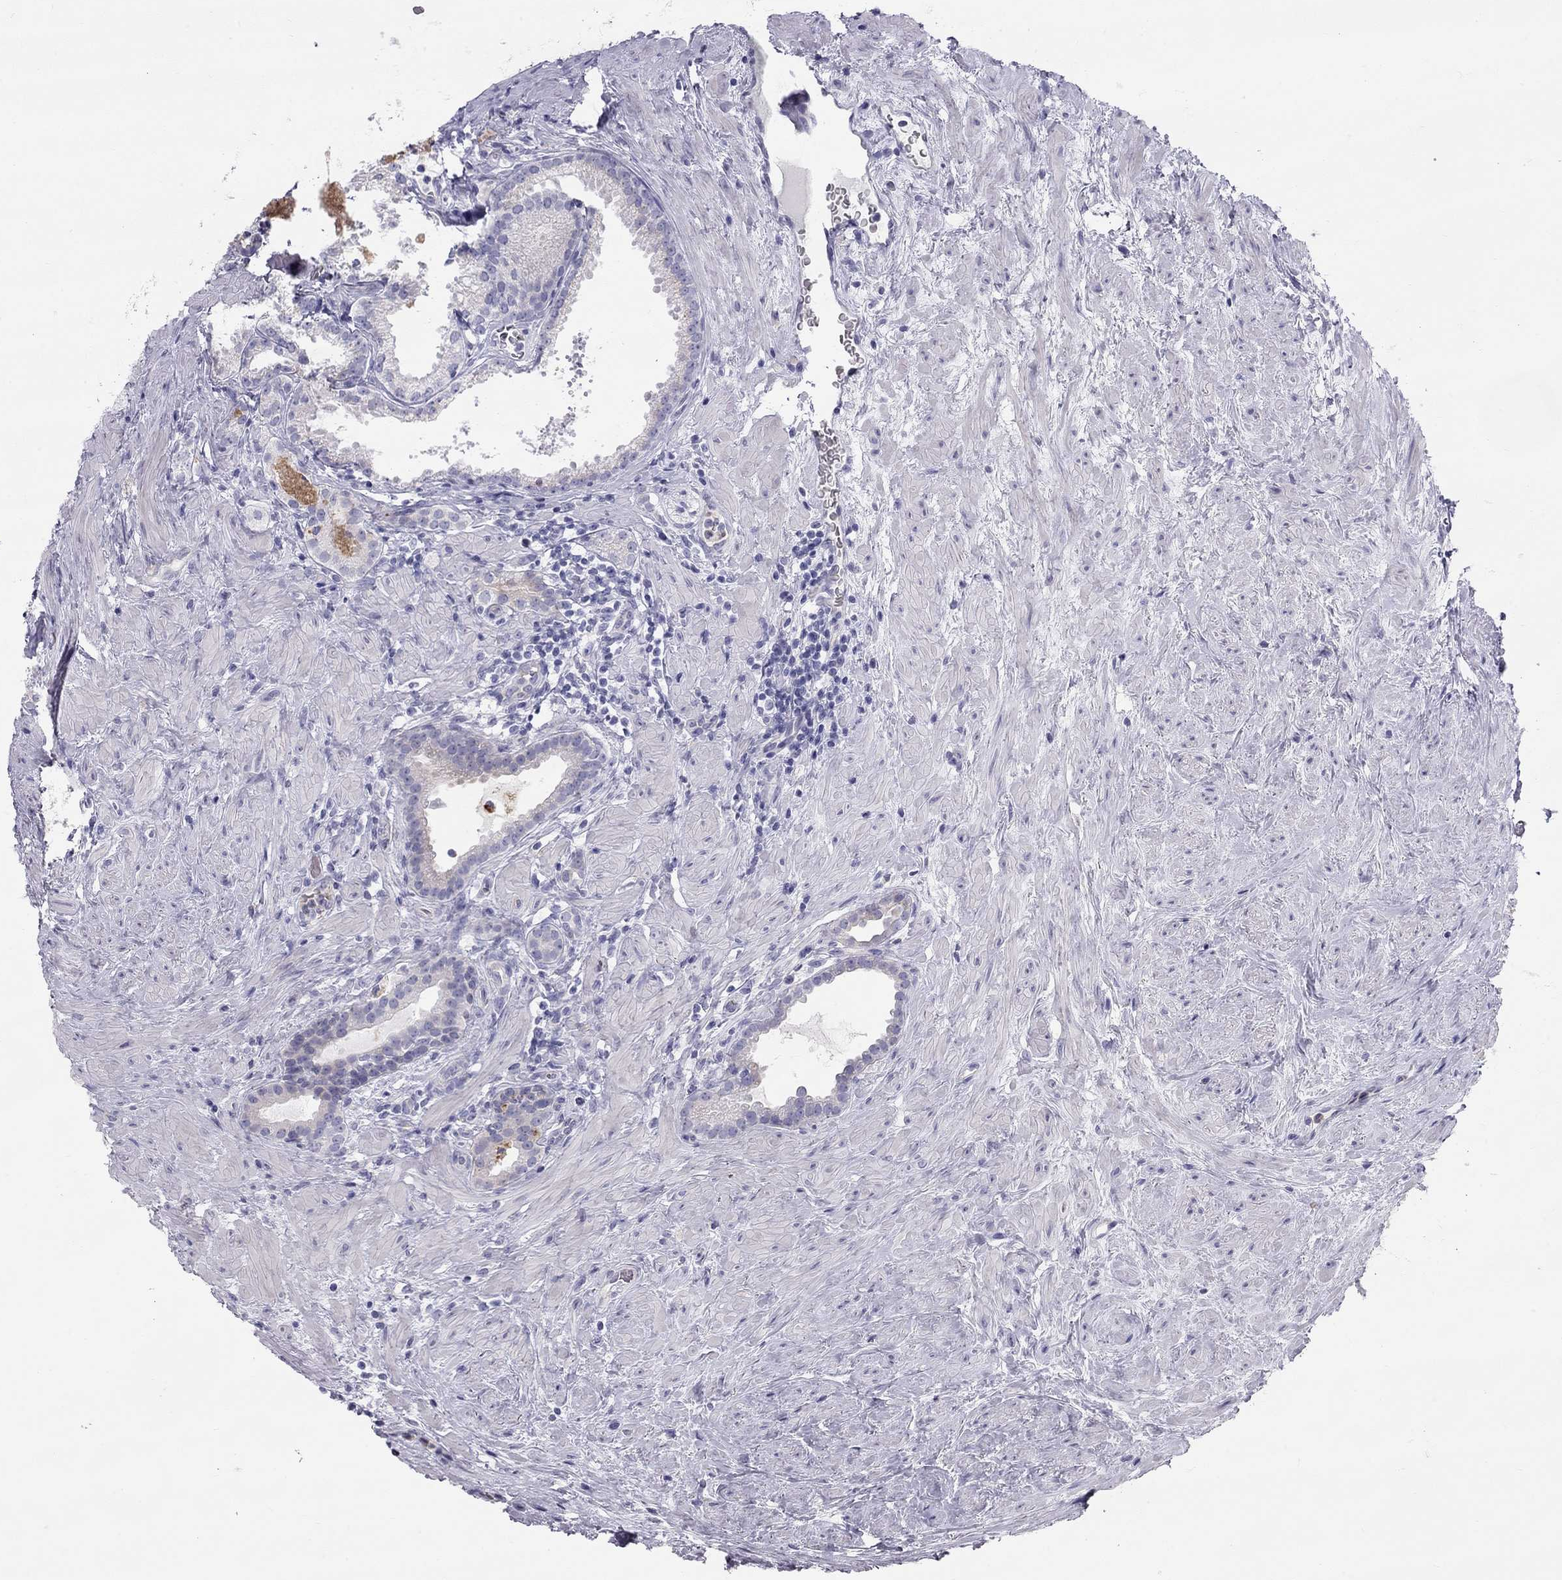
{"staining": {"intensity": "negative", "quantity": "none", "location": "none"}, "tissue": "prostate cancer", "cell_type": "Tumor cells", "image_type": "cancer", "snomed": [{"axis": "morphology", "description": "Adenocarcinoma, NOS"}, {"axis": "morphology", "description": "Adenocarcinoma, High grade"}, {"axis": "topography", "description": "Prostate"}], "caption": "Immunohistochemistry (IHC) of human prostate cancer (adenocarcinoma) displays no staining in tumor cells.", "gene": "TDRD6", "patient": {"sex": "male", "age": 64}}